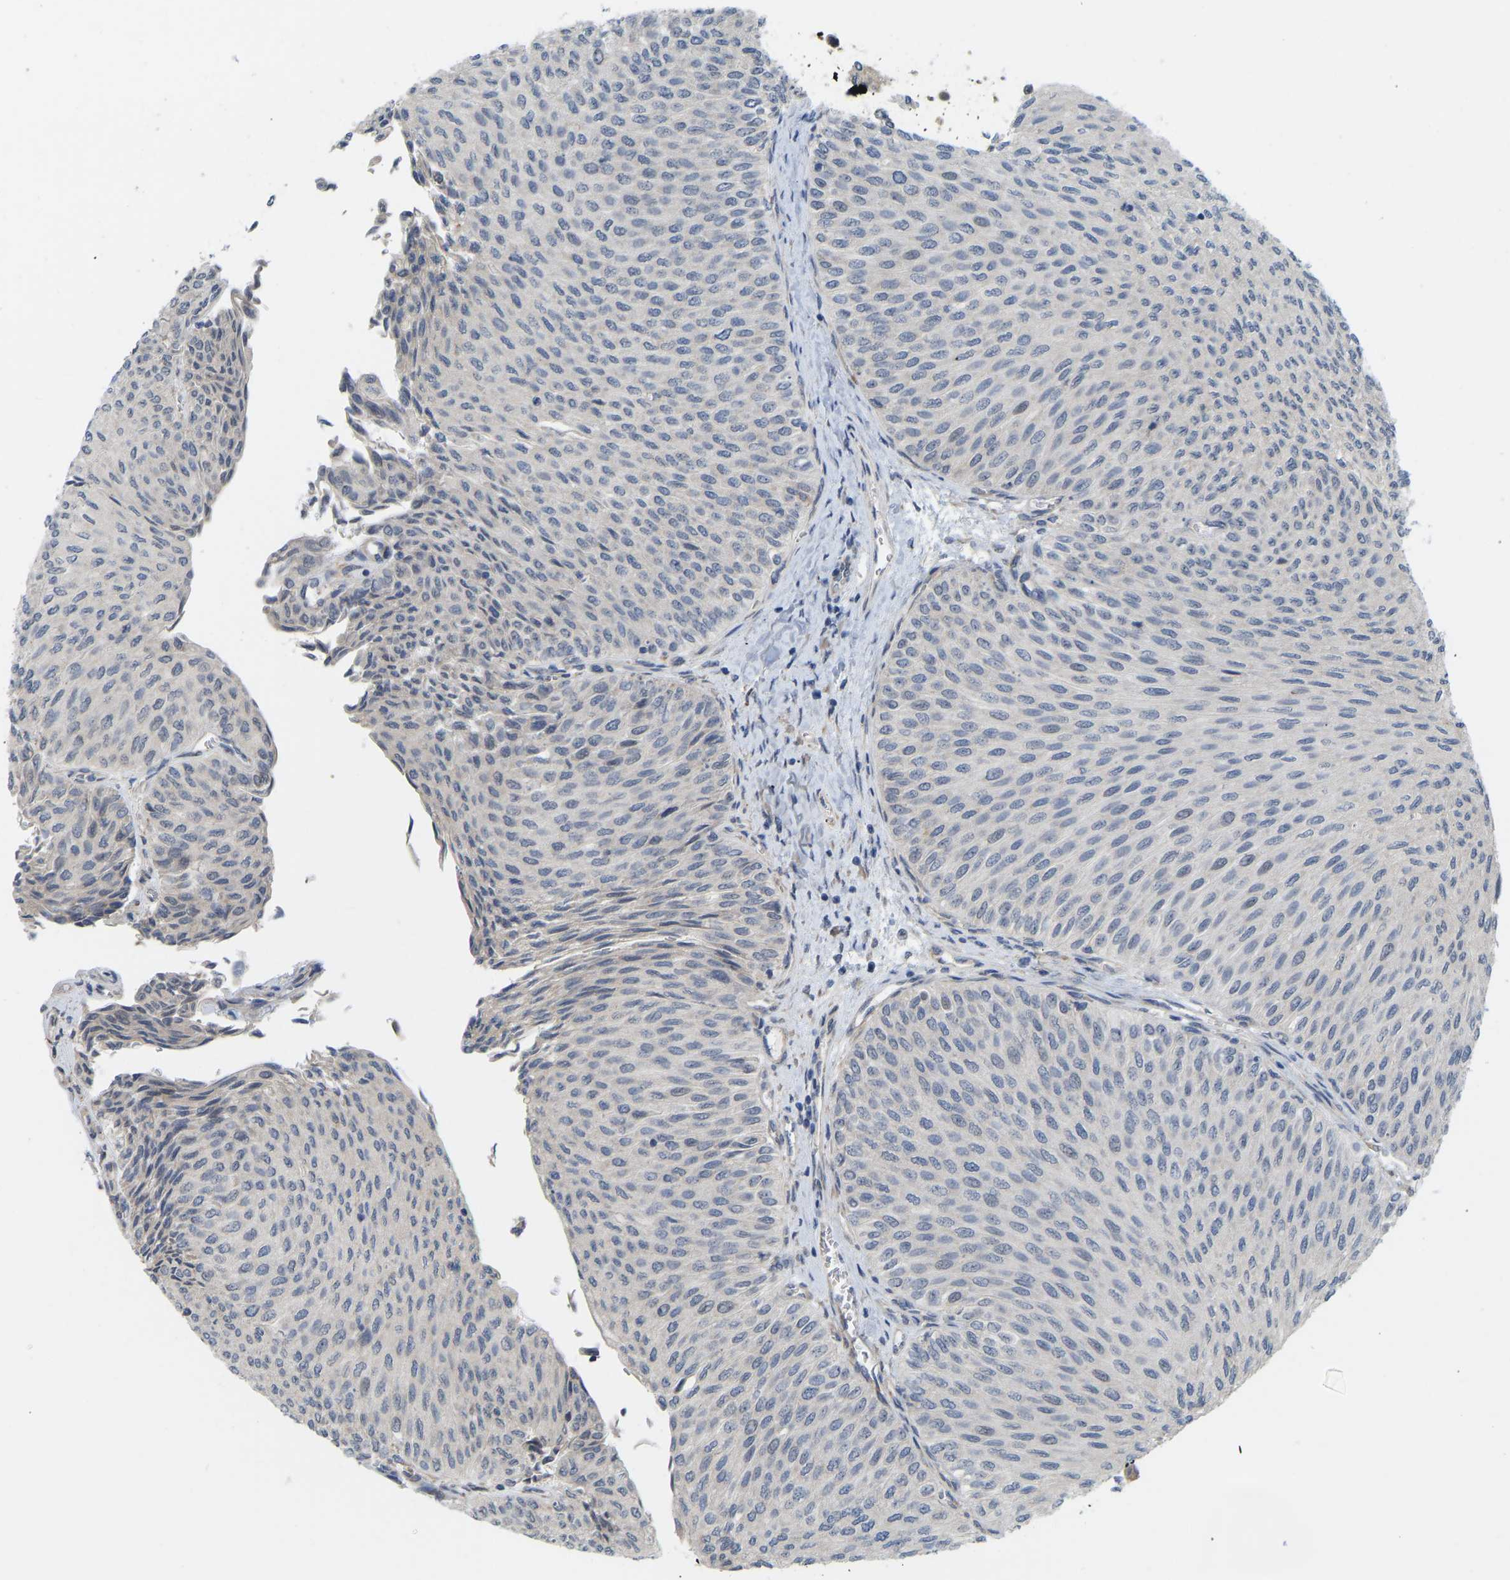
{"staining": {"intensity": "negative", "quantity": "none", "location": "none"}, "tissue": "urothelial cancer", "cell_type": "Tumor cells", "image_type": "cancer", "snomed": [{"axis": "morphology", "description": "Urothelial carcinoma, Low grade"}, {"axis": "topography", "description": "Urinary bladder"}], "caption": "The immunohistochemistry (IHC) photomicrograph has no significant expression in tumor cells of urothelial cancer tissue.", "gene": "BEND3", "patient": {"sex": "male", "age": 78}}